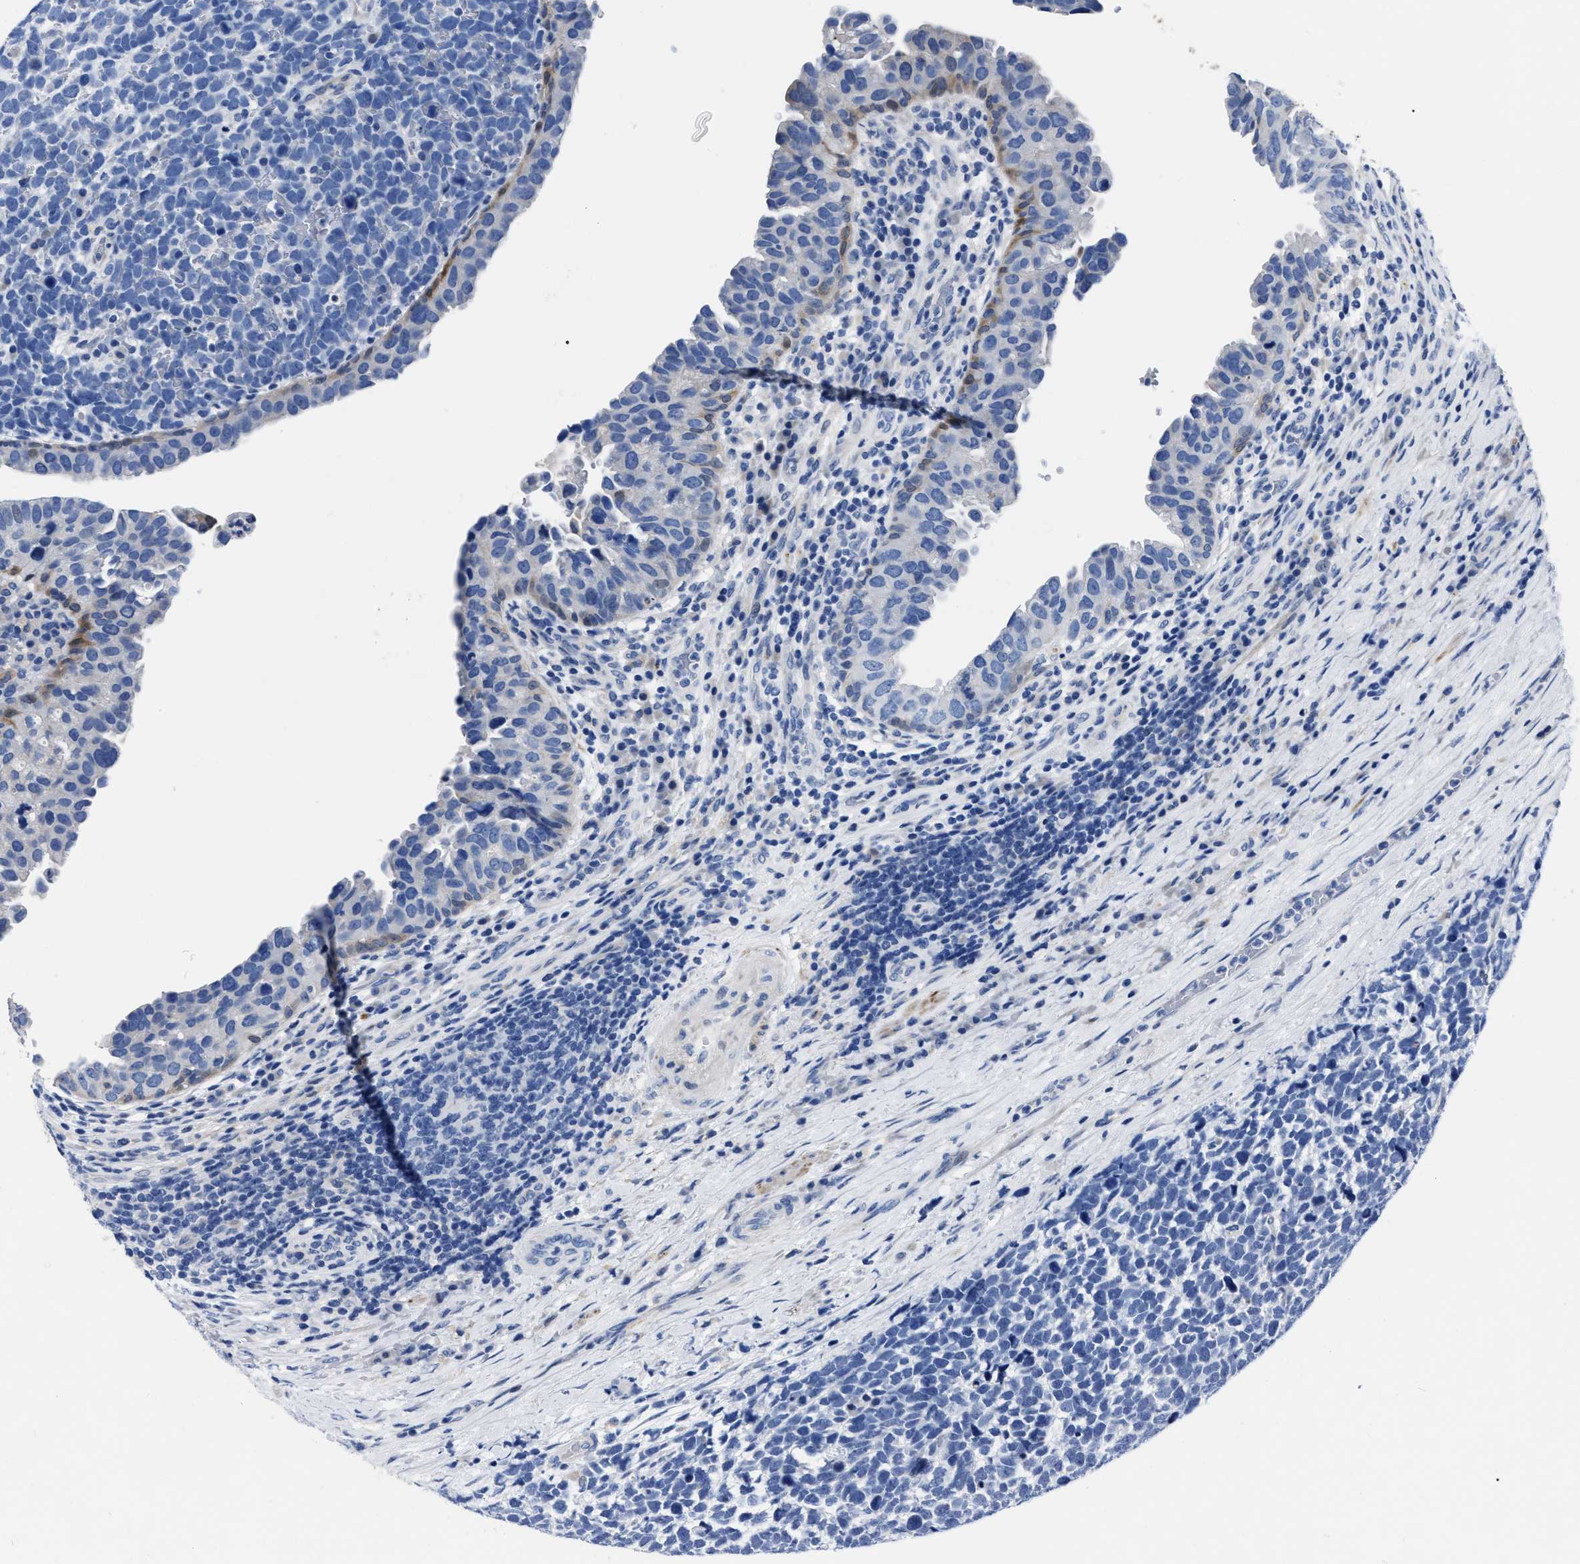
{"staining": {"intensity": "negative", "quantity": "none", "location": "none"}, "tissue": "urothelial cancer", "cell_type": "Tumor cells", "image_type": "cancer", "snomed": [{"axis": "morphology", "description": "Urothelial carcinoma, High grade"}, {"axis": "topography", "description": "Urinary bladder"}], "caption": "The histopathology image shows no staining of tumor cells in urothelial carcinoma (high-grade). (DAB immunohistochemistry (IHC) with hematoxylin counter stain).", "gene": "MOV10L1", "patient": {"sex": "female", "age": 82}}